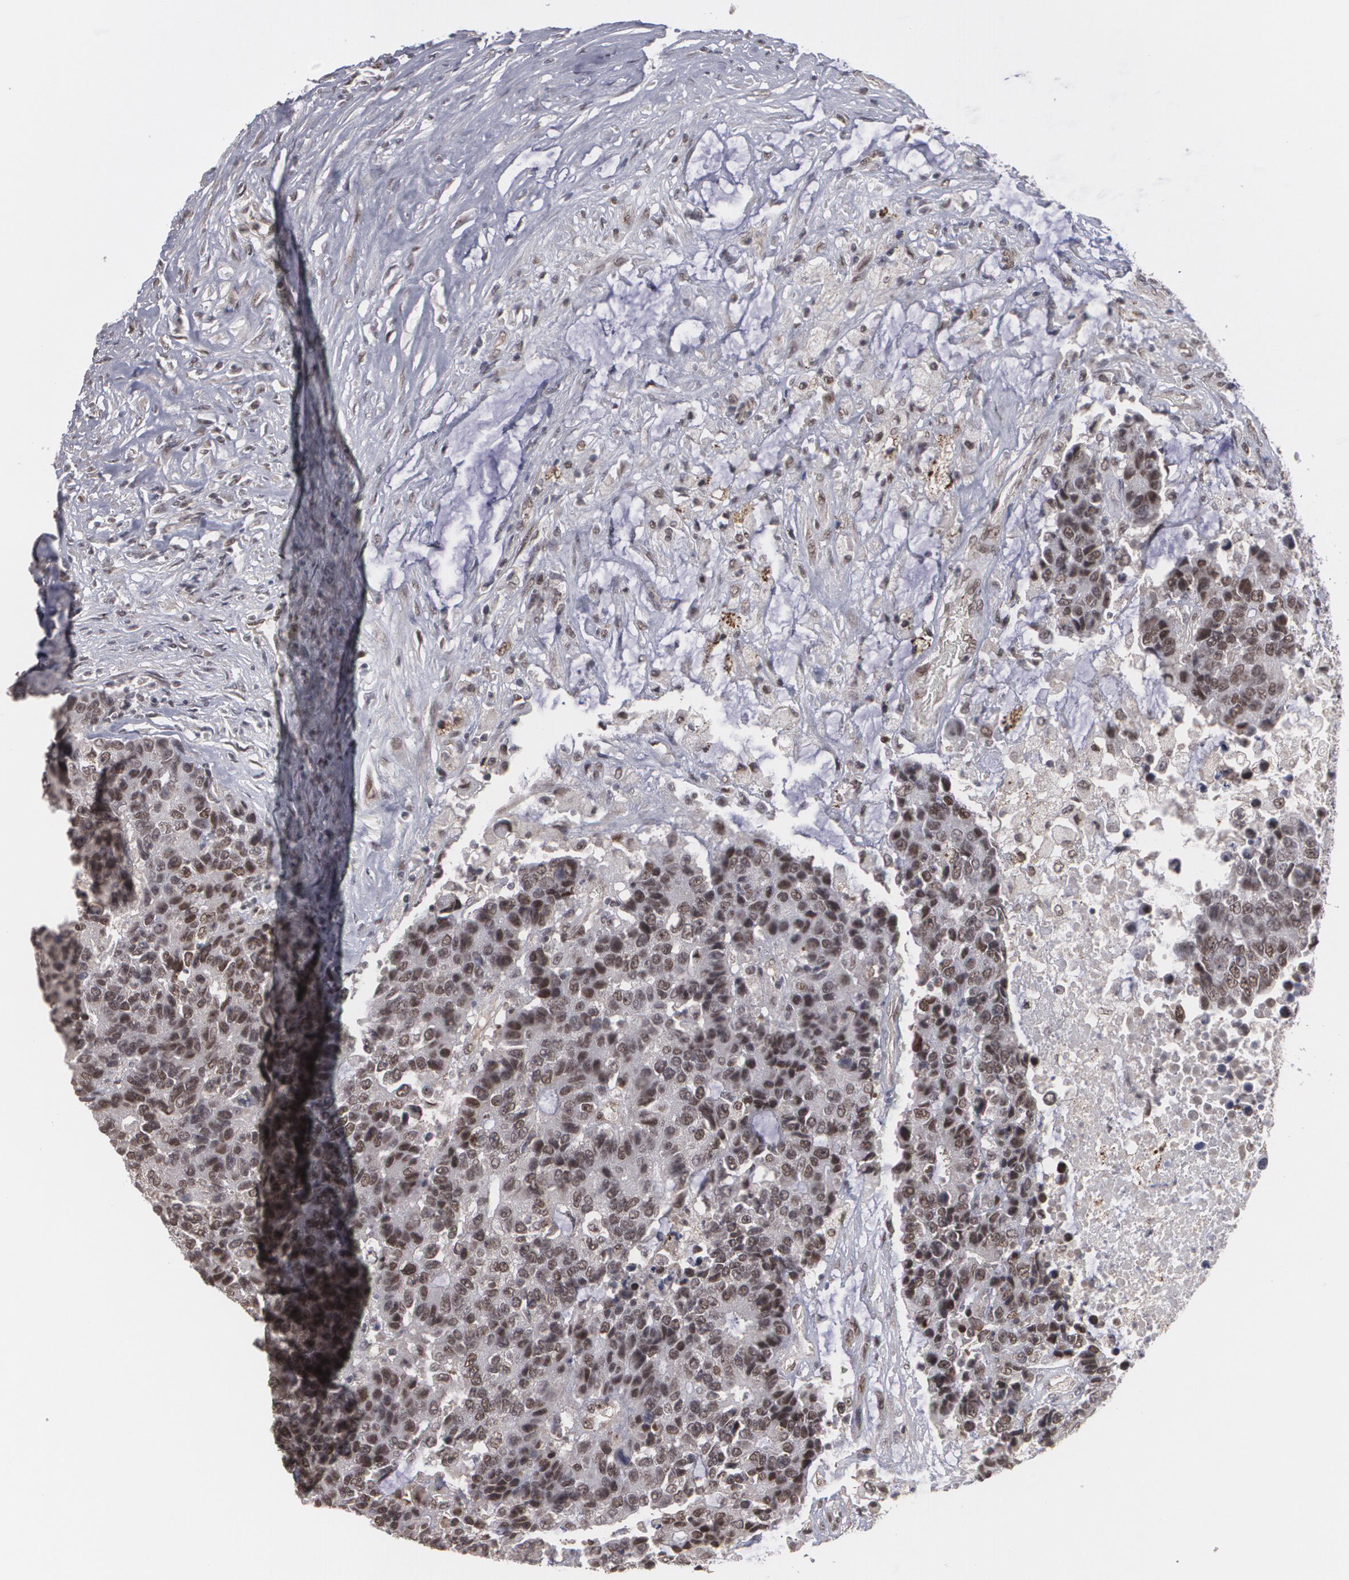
{"staining": {"intensity": "moderate", "quantity": ">75%", "location": "nuclear"}, "tissue": "colorectal cancer", "cell_type": "Tumor cells", "image_type": "cancer", "snomed": [{"axis": "morphology", "description": "Adenocarcinoma, NOS"}, {"axis": "topography", "description": "Colon"}], "caption": "Brown immunohistochemical staining in adenocarcinoma (colorectal) reveals moderate nuclear staining in about >75% of tumor cells. (brown staining indicates protein expression, while blue staining denotes nuclei).", "gene": "INTS6", "patient": {"sex": "female", "age": 86}}